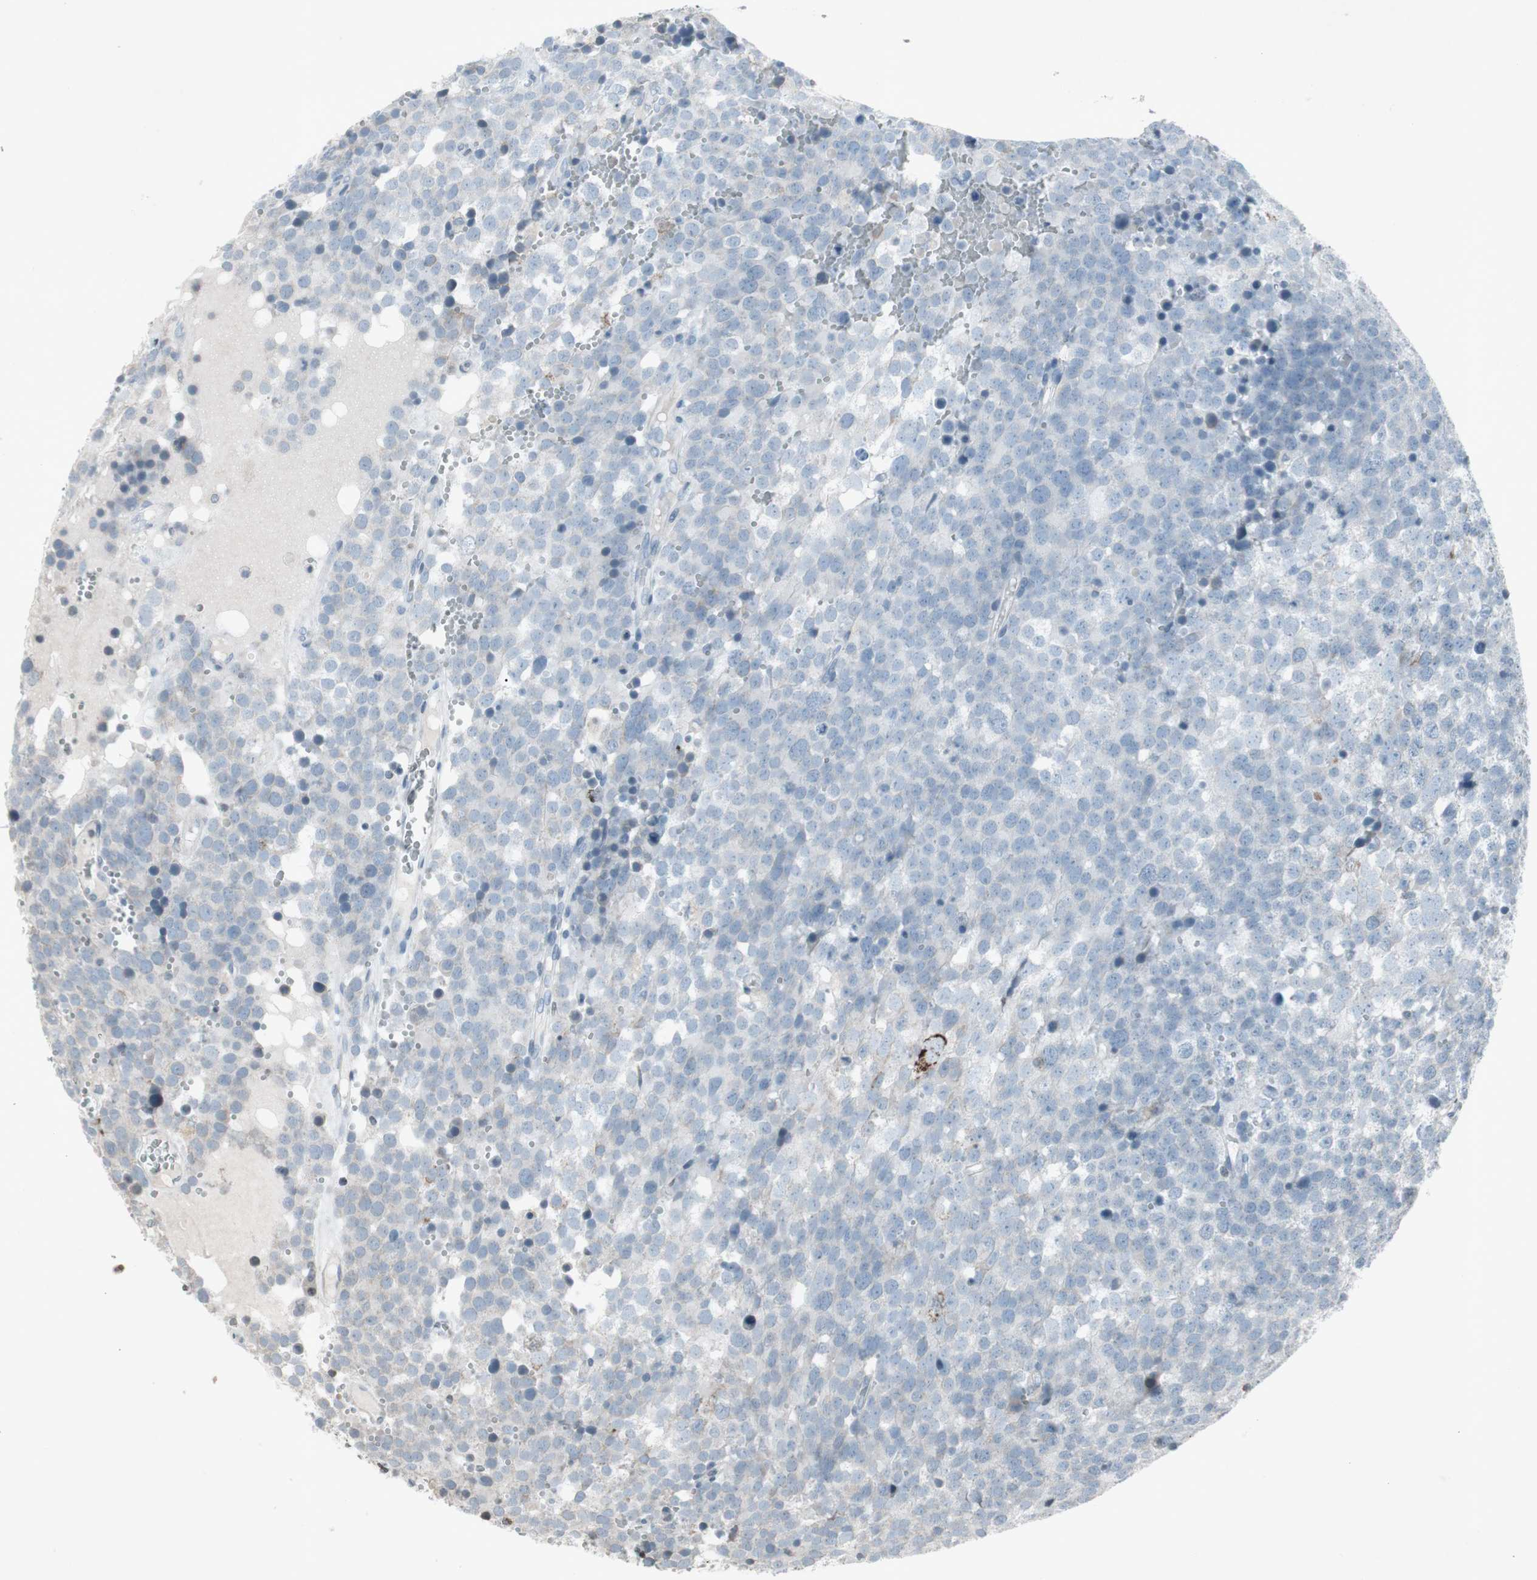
{"staining": {"intensity": "negative", "quantity": "none", "location": "none"}, "tissue": "testis cancer", "cell_type": "Tumor cells", "image_type": "cancer", "snomed": [{"axis": "morphology", "description": "Seminoma, NOS"}, {"axis": "topography", "description": "Testis"}], "caption": "DAB immunohistochemical staining of human seminoma (testis) shows no significant staining in tumor cells.", "gene": "ARG2", "patient": {"sex": "male", "age": 71}}